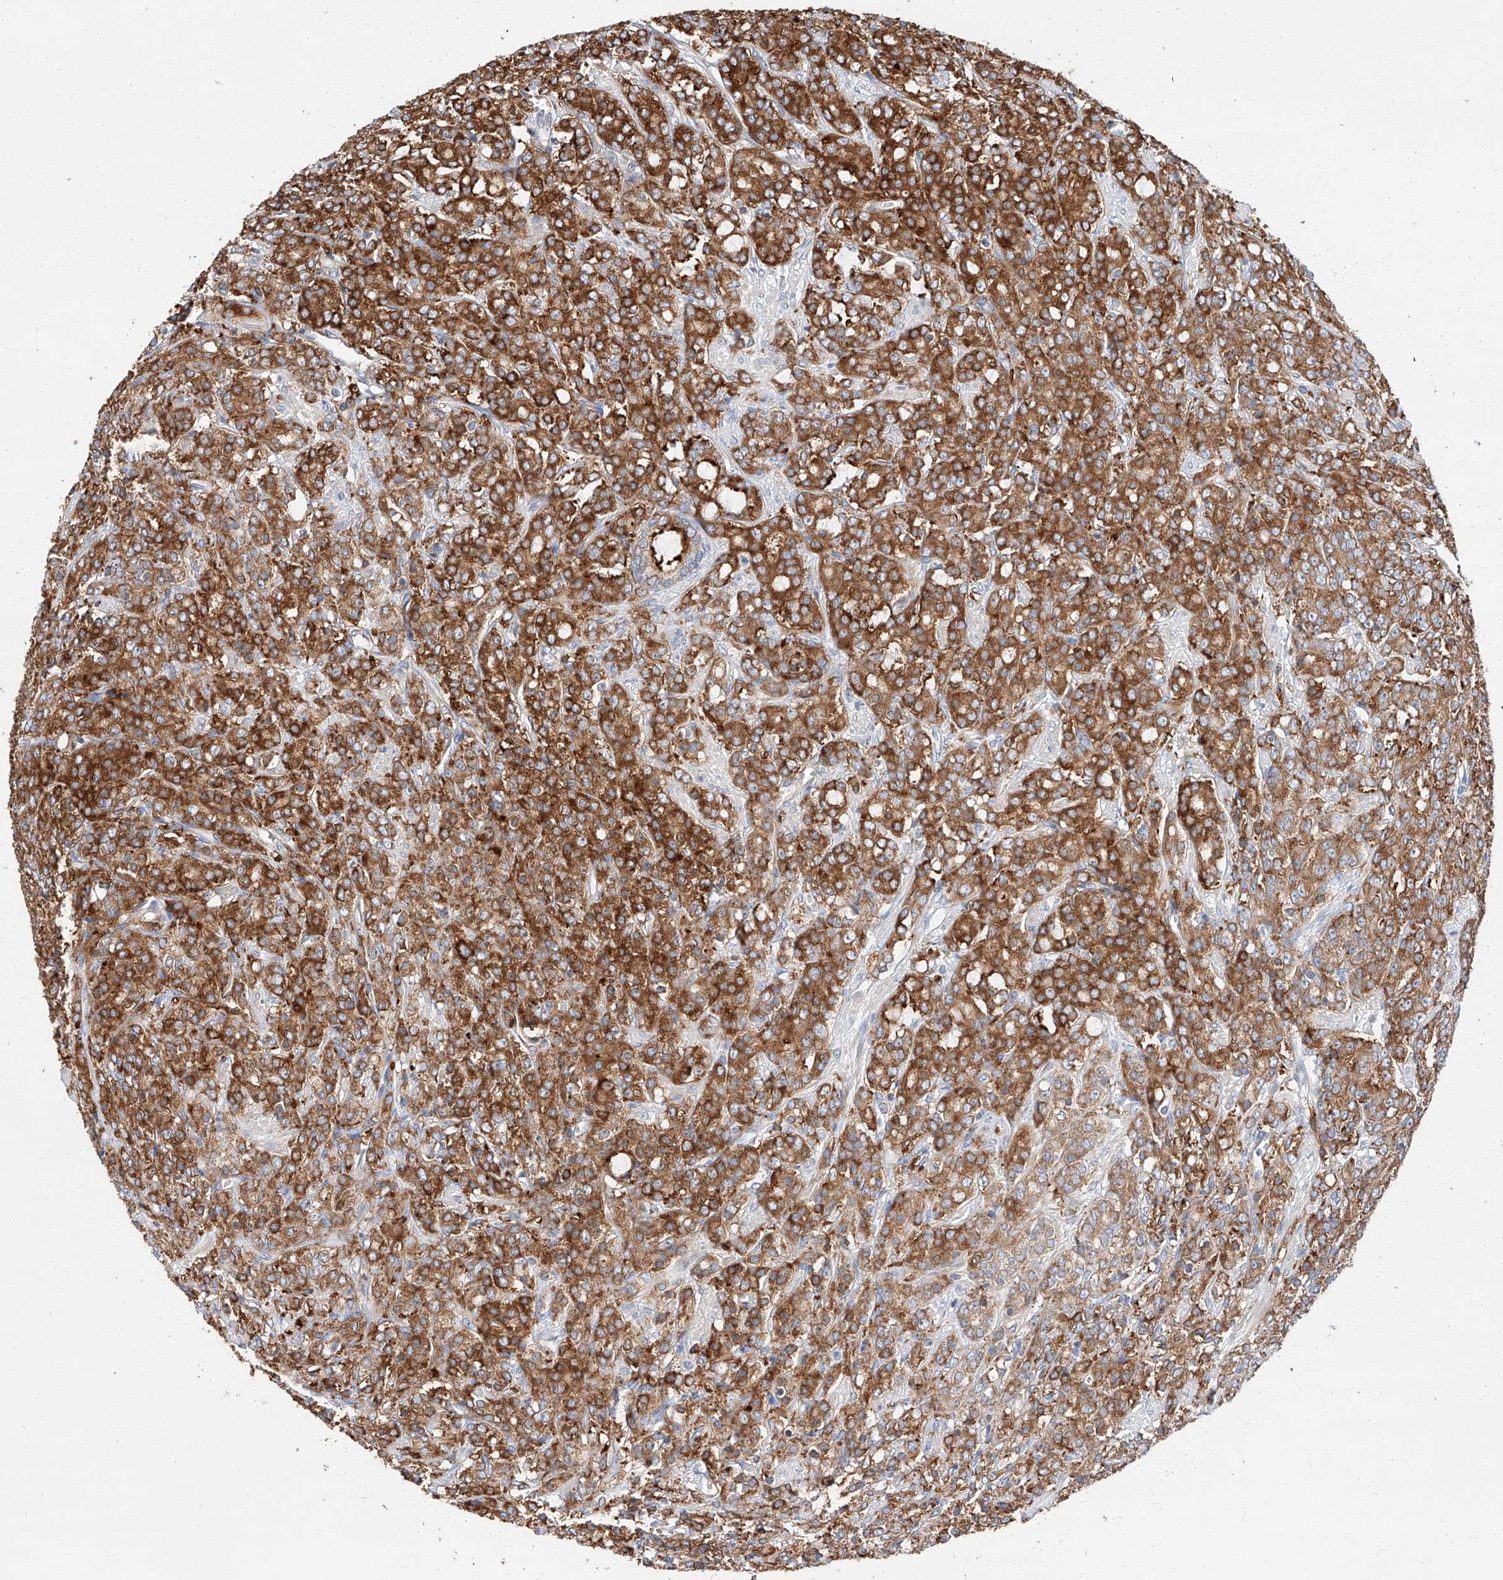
{"staining": {"intensity": "strong", "quantity": ">75%", "location": "cytoplasmic/membranous"}, "tissue": "prostate cancer", "cell_type": "Tumor cells", "image_type": "cancer", "snomed": [{"axis": "morphology", "description": "Adenocarcinoma, High grade"}, {"axis": "topography", "description": "Prostate"}], "caption": "Protein staining of prostate cancer tissue reveals strong cytoplasmic/membranous expression in approximately >75% of tumor cells.", "gene": "GLMN", "patient": {"sex": "male", "age": 62}}